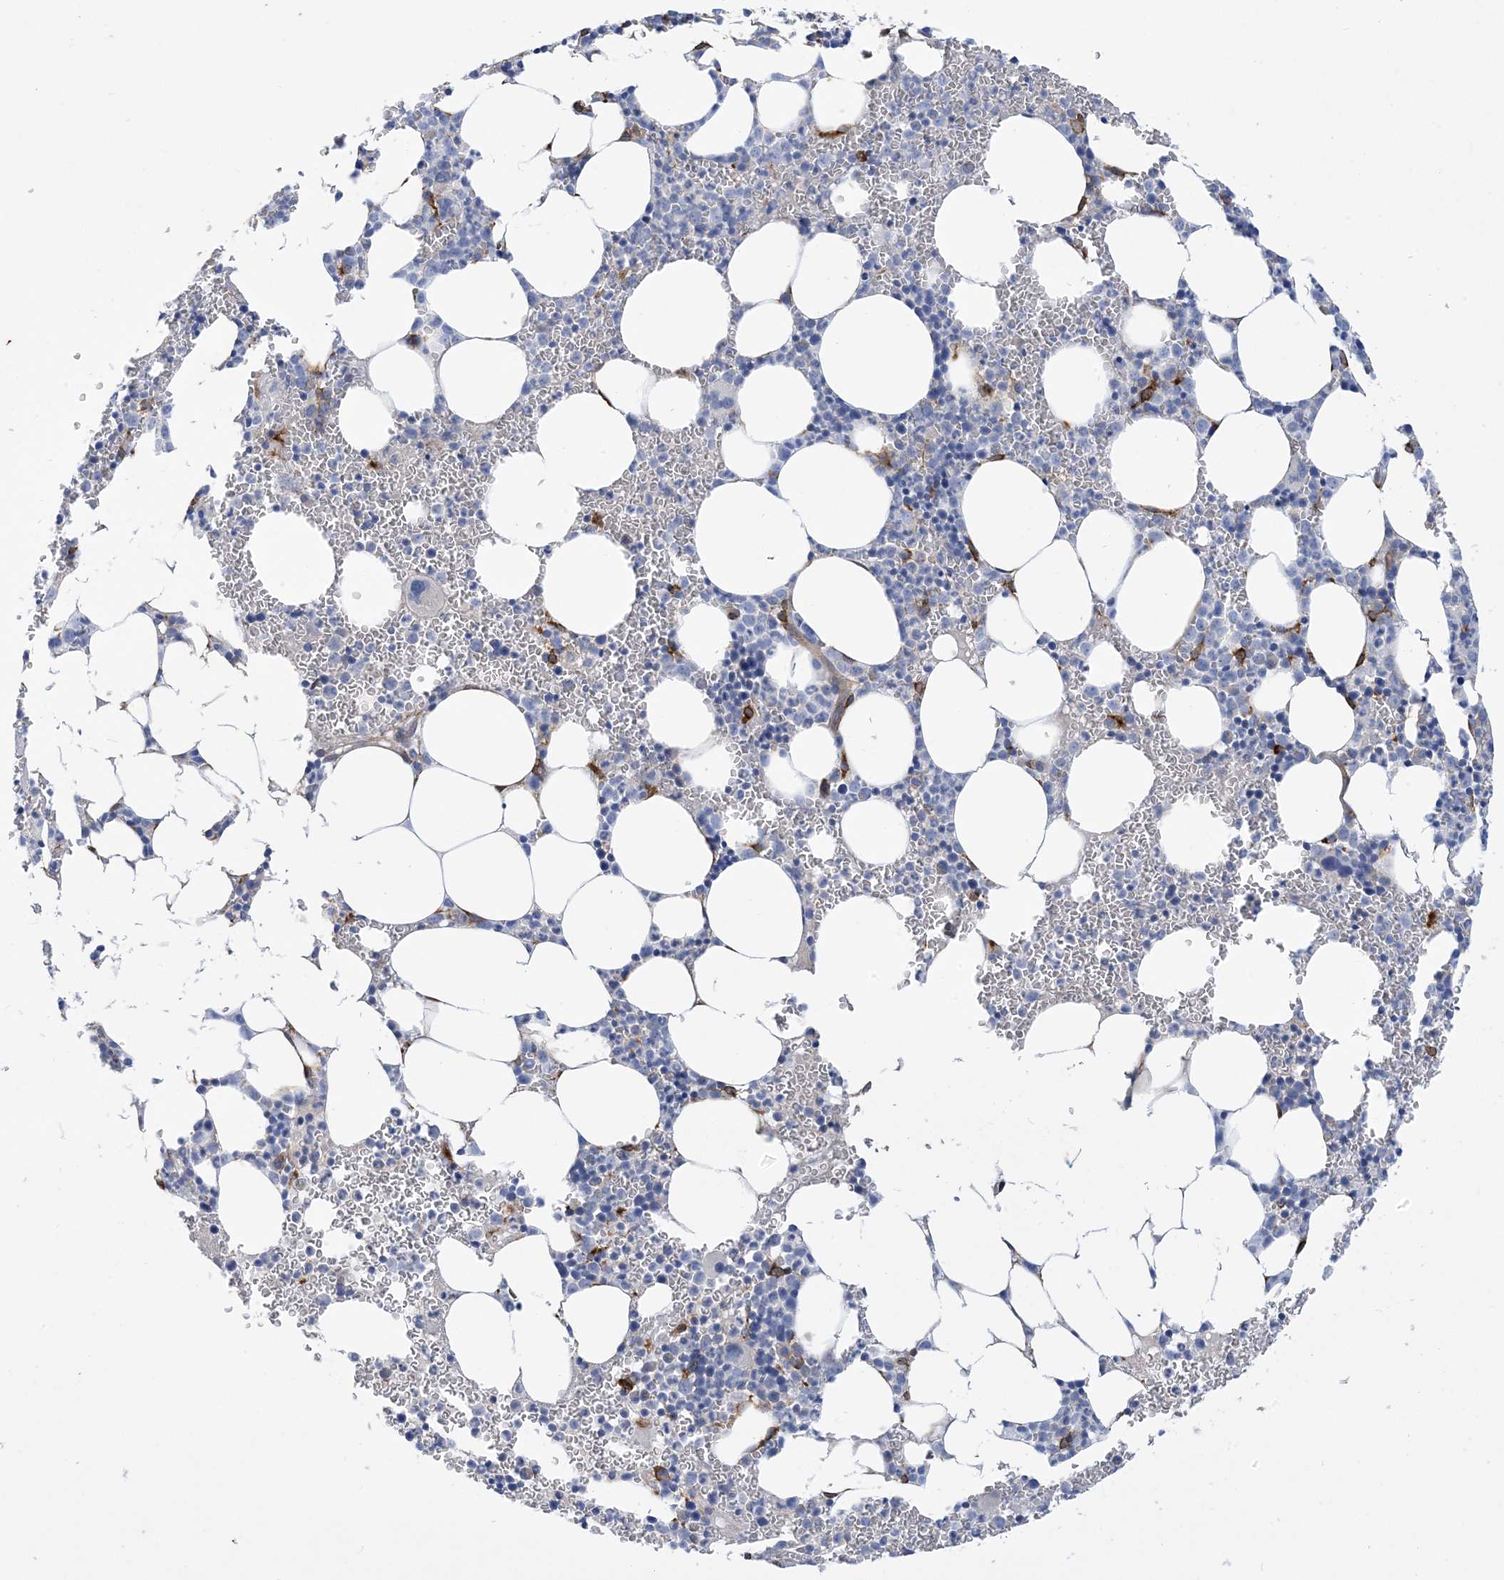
{"staining": {"intensity": "moderate", "quantity": "<25%", "location": "cytoplasmic/membranous"}, "tissue": "bone marrow", "cell_type": "Hematopoietic cells", "image_type": "normal", "snomed": [{"axis": "morphology", "description": "Normal tissue, NOS"}, {"axis": "topography", "description": "Bone marrow"}], "caption": "Human bone marrow stained with a protein marker shows moderate staining in hematopoietic cells.", "gene": "RBMS3", "patient": {"sex": "female", "age": 78}}